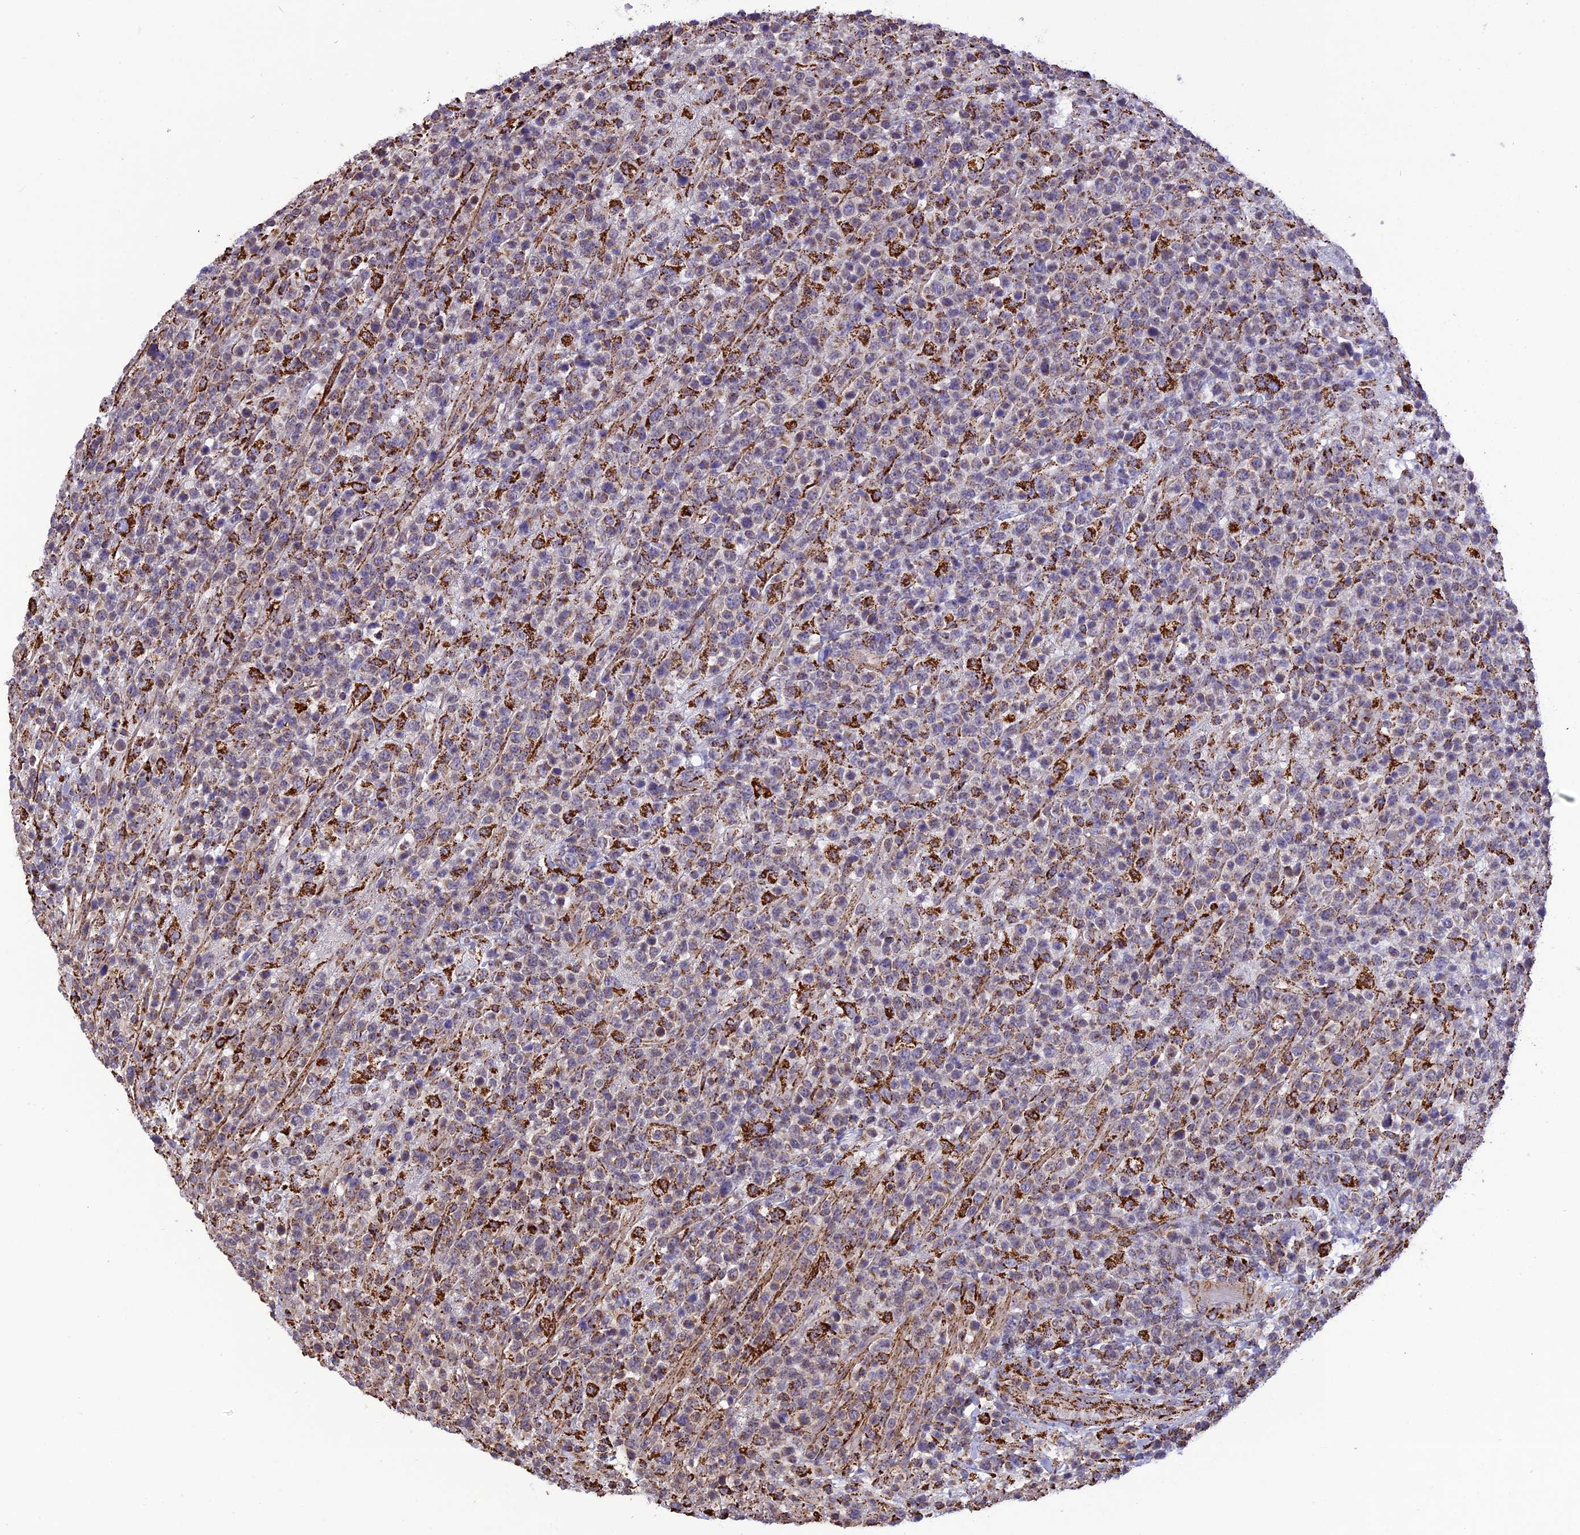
{"staining": {"intensity": "strong", "quantity": "<25%", "location": "cytoplasmic/membranous"}, "tissue": "lymphoma", "cell_type": "Tumor cells", "image_type": "cancer", "snomed": [{"axis": "morphology", "description": "Malignant lymphoma, non-Hodgkin's type, High grade"}, {"axis": "topography", "description": "Colon"}], "caption": "Protein staining reveals strong cytoplasmic/membranous staining in approximately <25% of tumor cells in lymphoma. The staining is performed using DAB (3,3'-diaminobenzidine) brown chromogen to label protein expression. The nuclei are counter-stained blue using hematoxylin.", "gene": "KCNG1", "patient": {"sex": "female", "age": 53}}